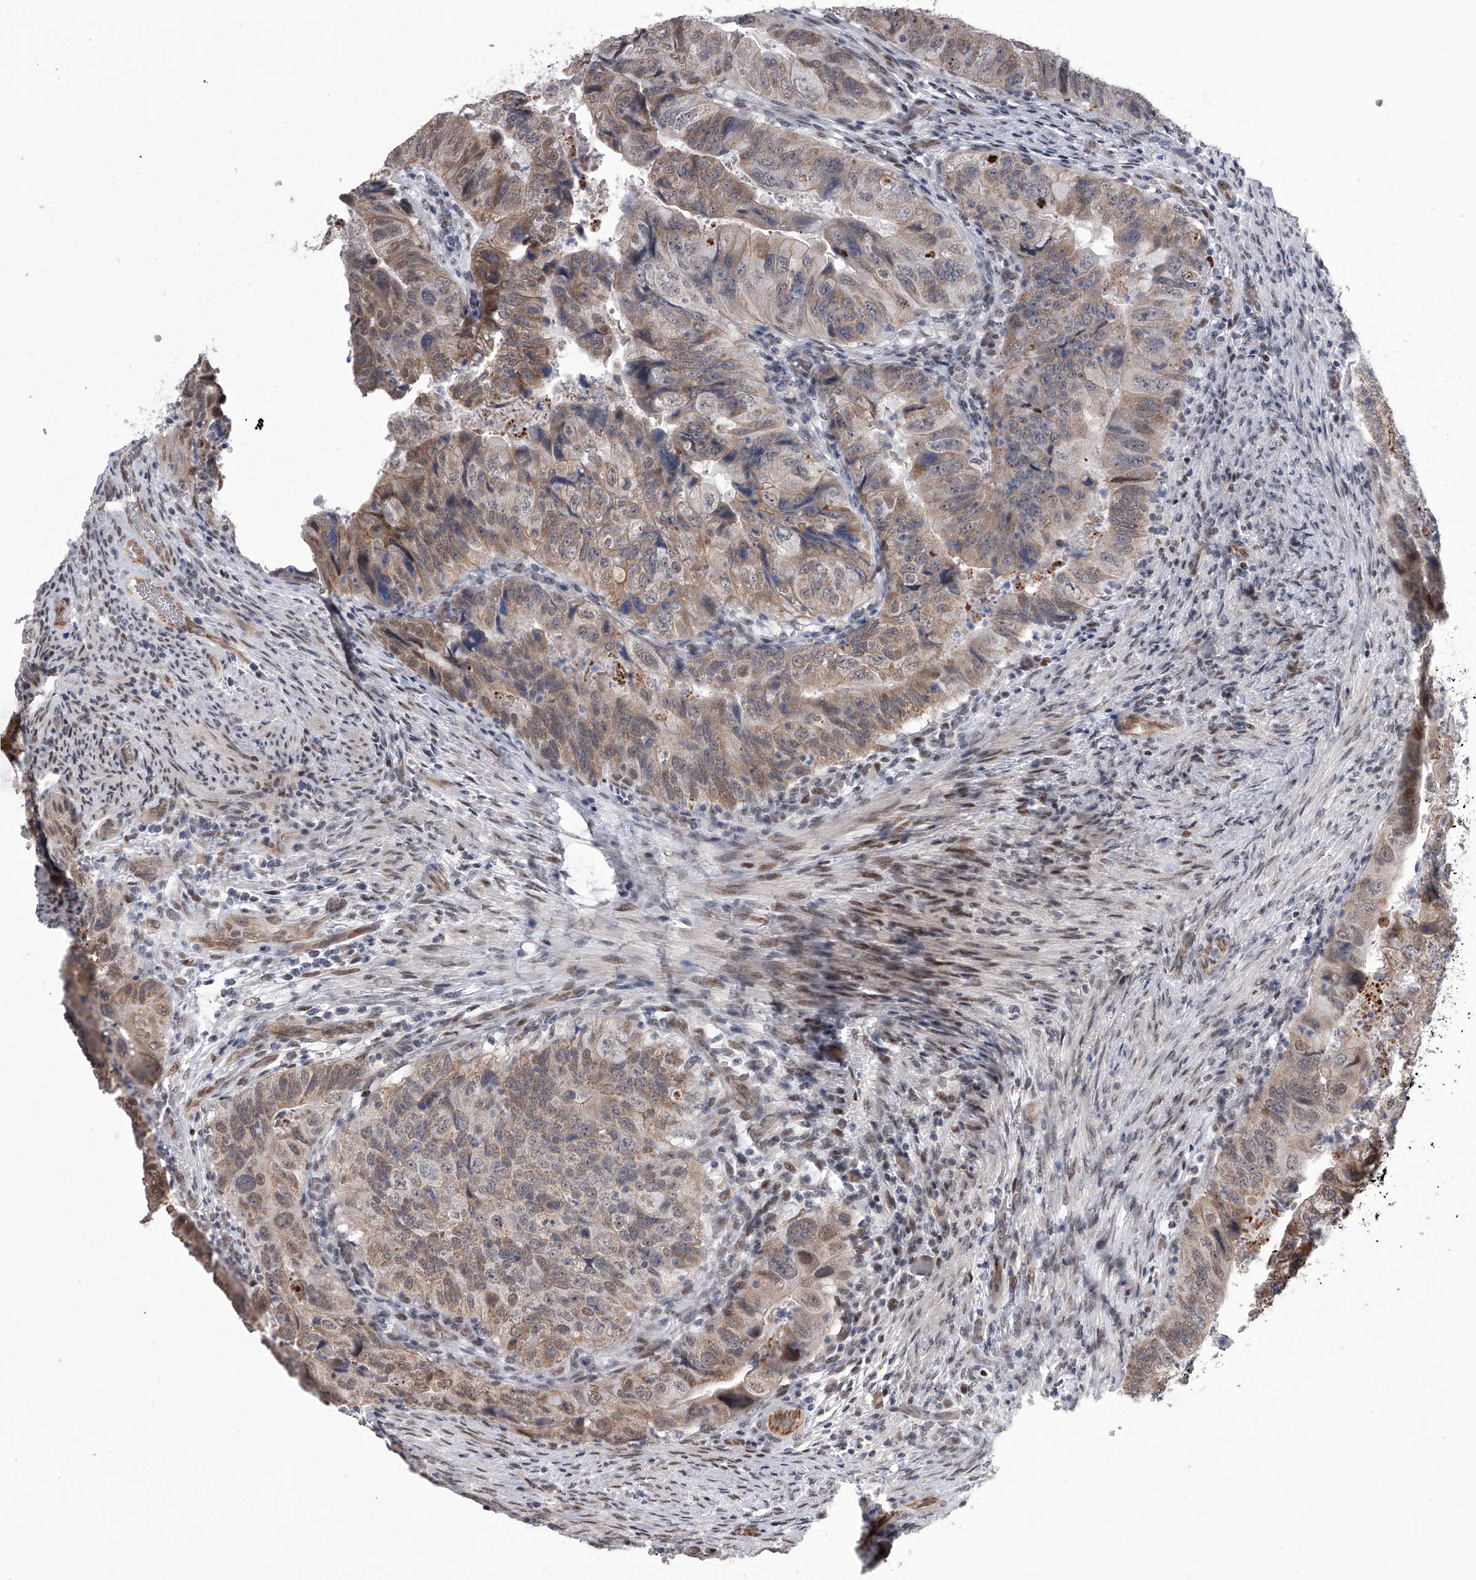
{"staining": {"intensity": "weak", "quantity": "25%-75%", "location": "cytoplasmic/membranous"}, "tissue": "colorectal cancer", "cell_type": "Tumor cells", "image_type": "cancer", "snomed": [{"axis": "morphology", "description": "Adenocarcinoma, NOS"}, {"axis": "topography", "description": "Rectum"}], "caption": "Immunohistochemical staining of human colorectal adenocarcinoma shows weak cytoplasmic/membranous protein staining in approximately 25%-75% of tumor cells.", "gene": "ZNF426", "patient": {"sex": "male", "age": 63}}